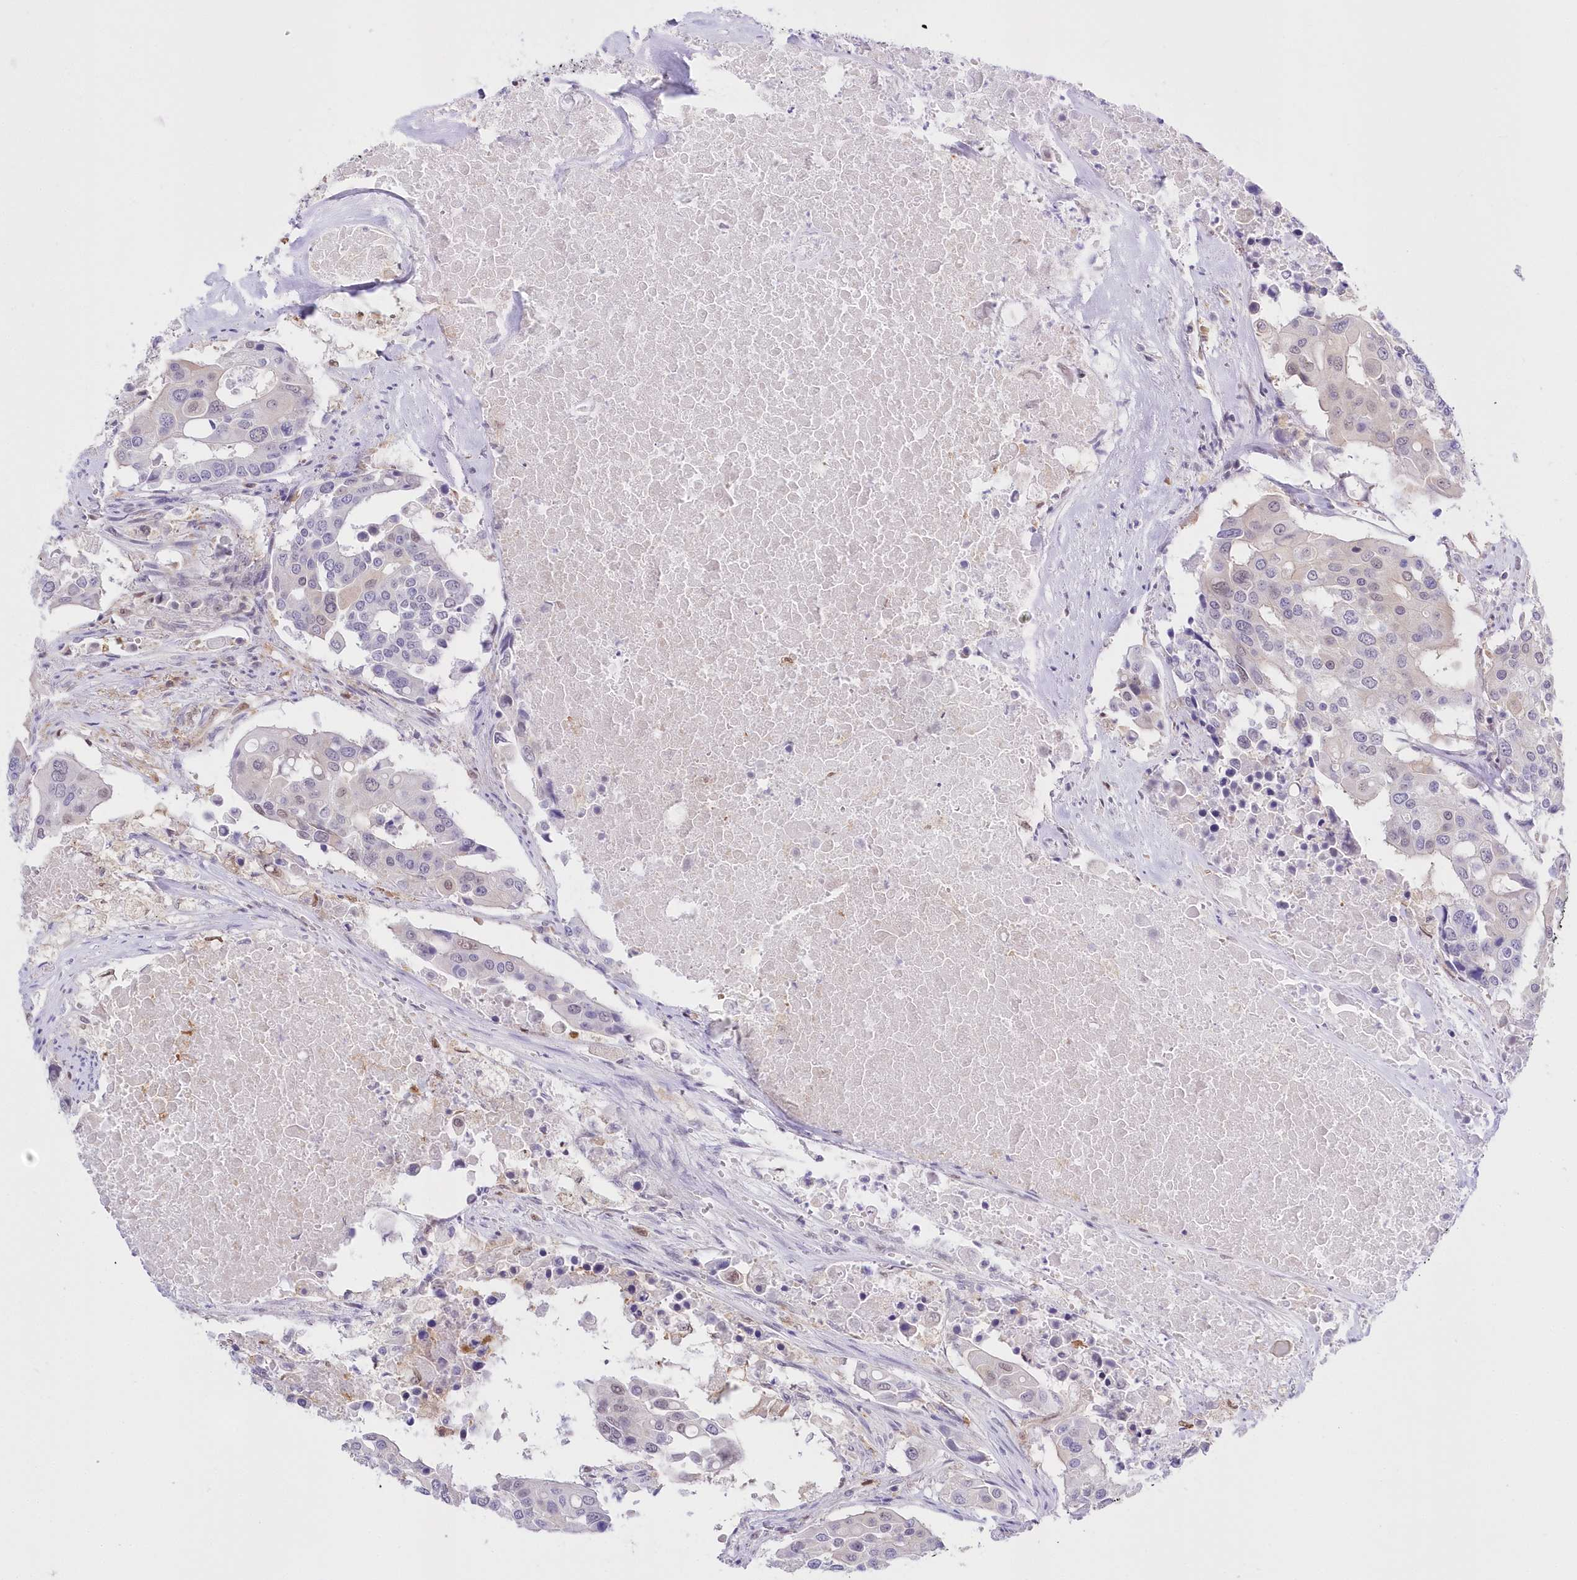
{"staining": {"intensity": "negative", "quantity": "none", "location": "none"}, "tissue": "colorectal cancer", "cell_type": "Tumor cells", "image_type": "cancer", "snomed": [{"axis": "morphology", "description": "Adenocarcinoma, NOS"}, {"axis": "topography", "description": "Colon"}], "caption": "Micrograph shows no significant protein staining in tumor cells of adenocarcinoma (colorectal).", "gene": "UBA6", "patient": {"sex": "male", "age": 77}}